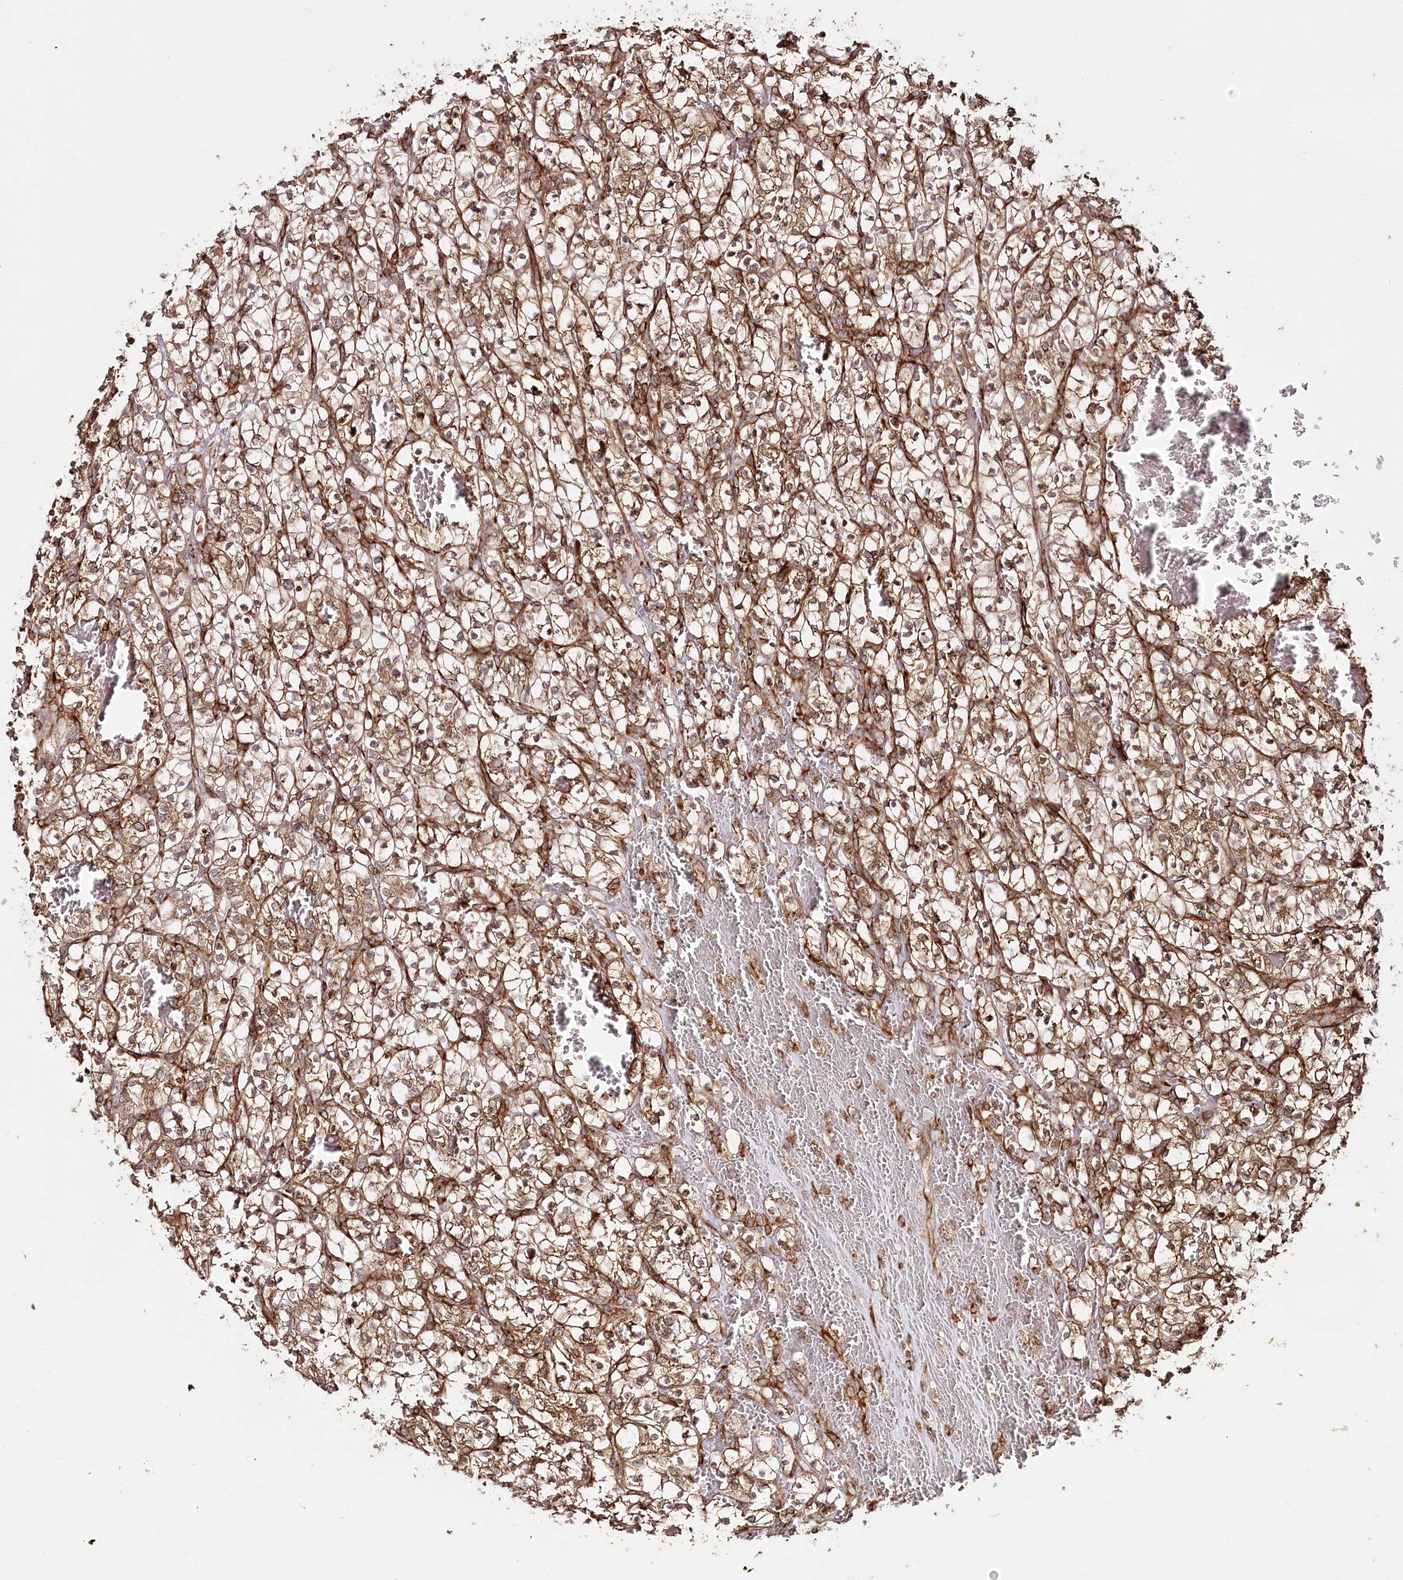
{"staining": {"intensity": "moderate", "quantity": ">75%", "location": "cytoplasmic/membranous"}, "tissue": "renal cancer", "cell_type": "Tumor cells", "image_type": "cancer", "snomed": [{"axis": "morphology", "description": "Adenocarcinoma, NOS"}, {"axis": "topography", "description": "Kidney"}], "caption": "A brown stain labels moderate cytoplasmic/membranous expression of a protein in human renal adenocarcinoma tumor cells.", "gene": "OTUD4", "patient": {"sex": "female", "age": 57}}